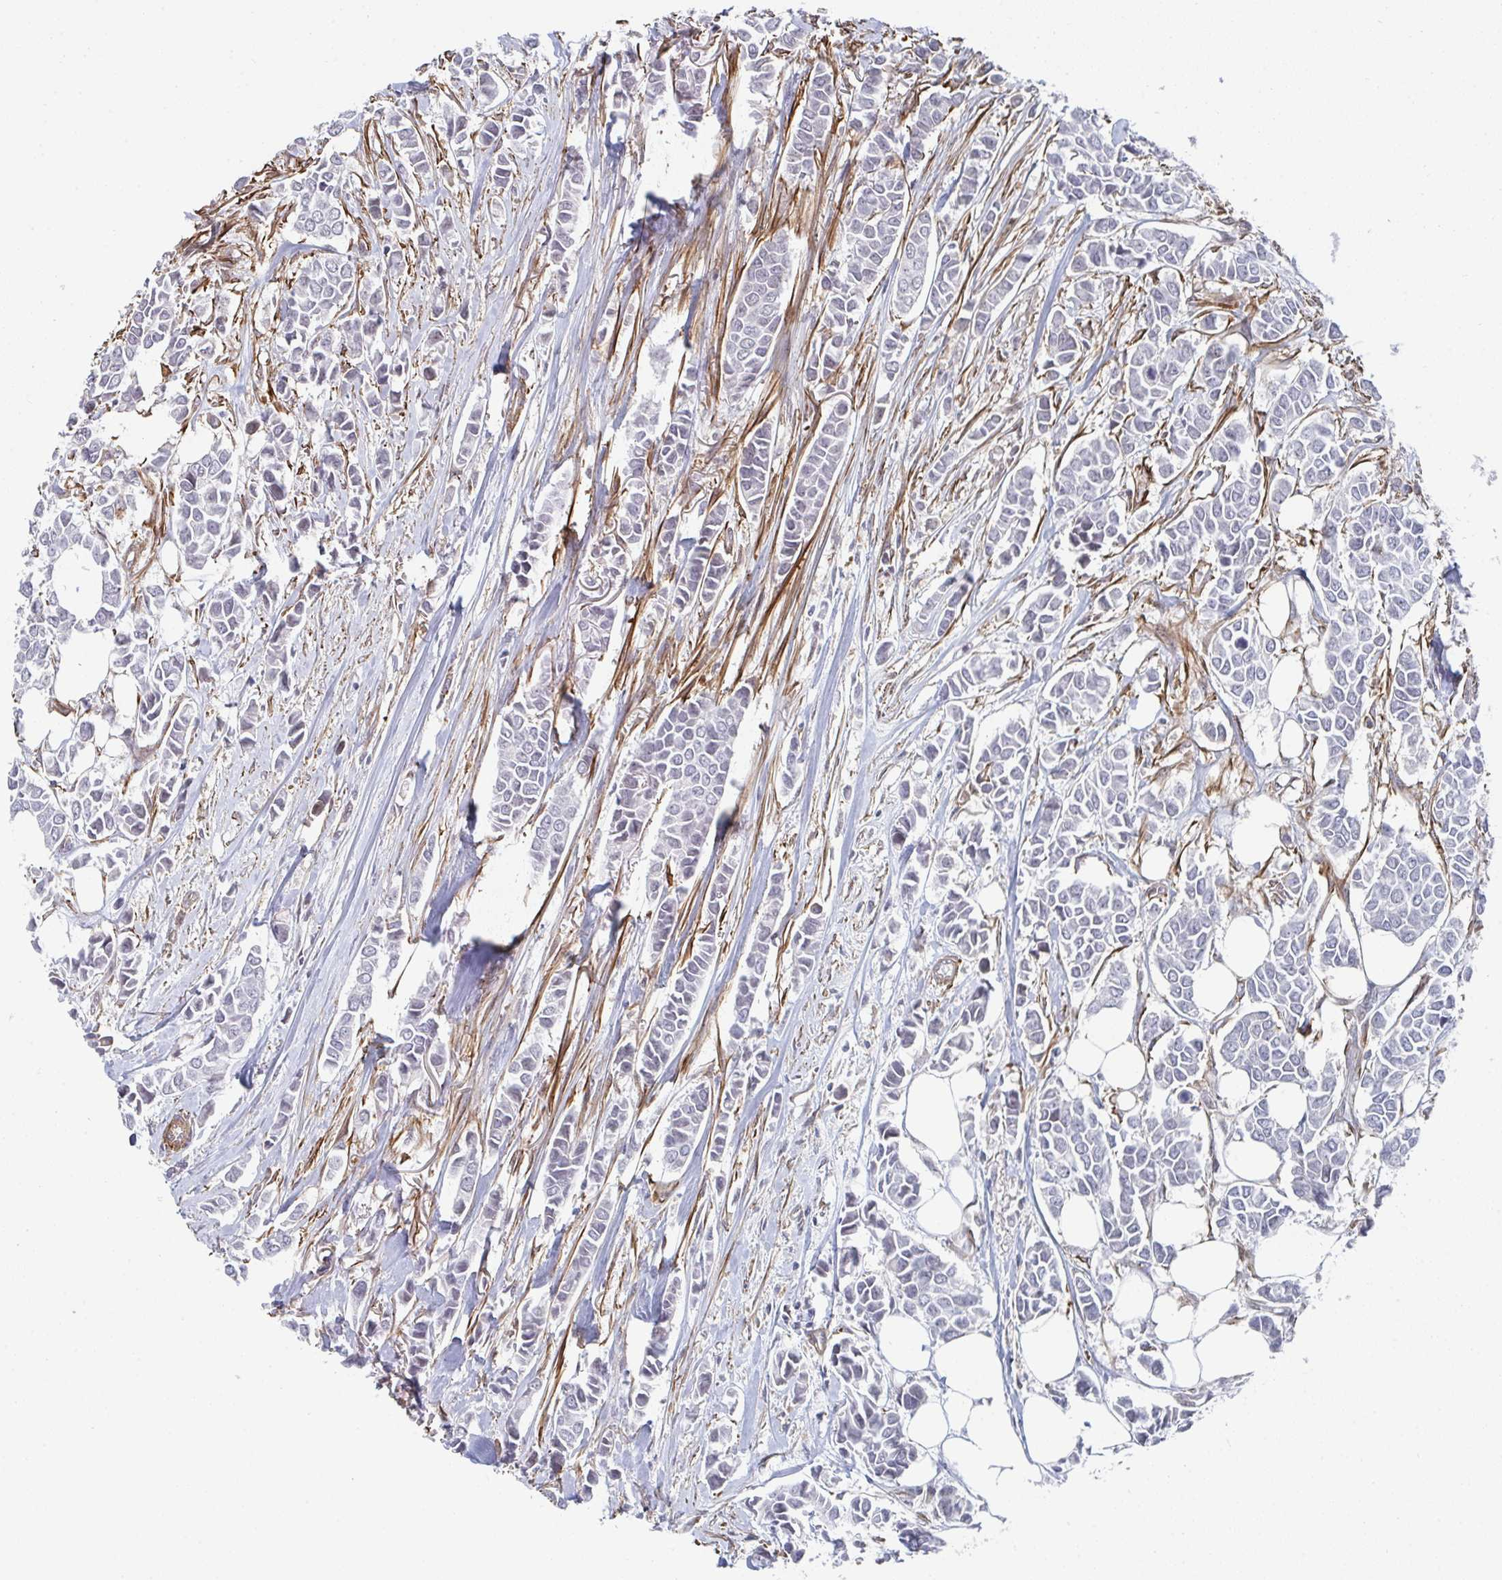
{"staining": {"intensity": "negative", "quantity": "none", "location": "none"}, "tissue": "breast cancer", "cell_type": "Tumor cells", "image_type": "cancer", "snomed": [{"axis": "morphology", "description": "Duct carcinoma"}, {"axis": "topography", "description": "Breast"}], "caption": "DAB (3,3'-diaminobenzidine) immunohistochemical staining of breast cancer exhibits no significant expression in tumor cells.", "gene": "NEURL4", "patient": {"sex": "female", "age": 84}}